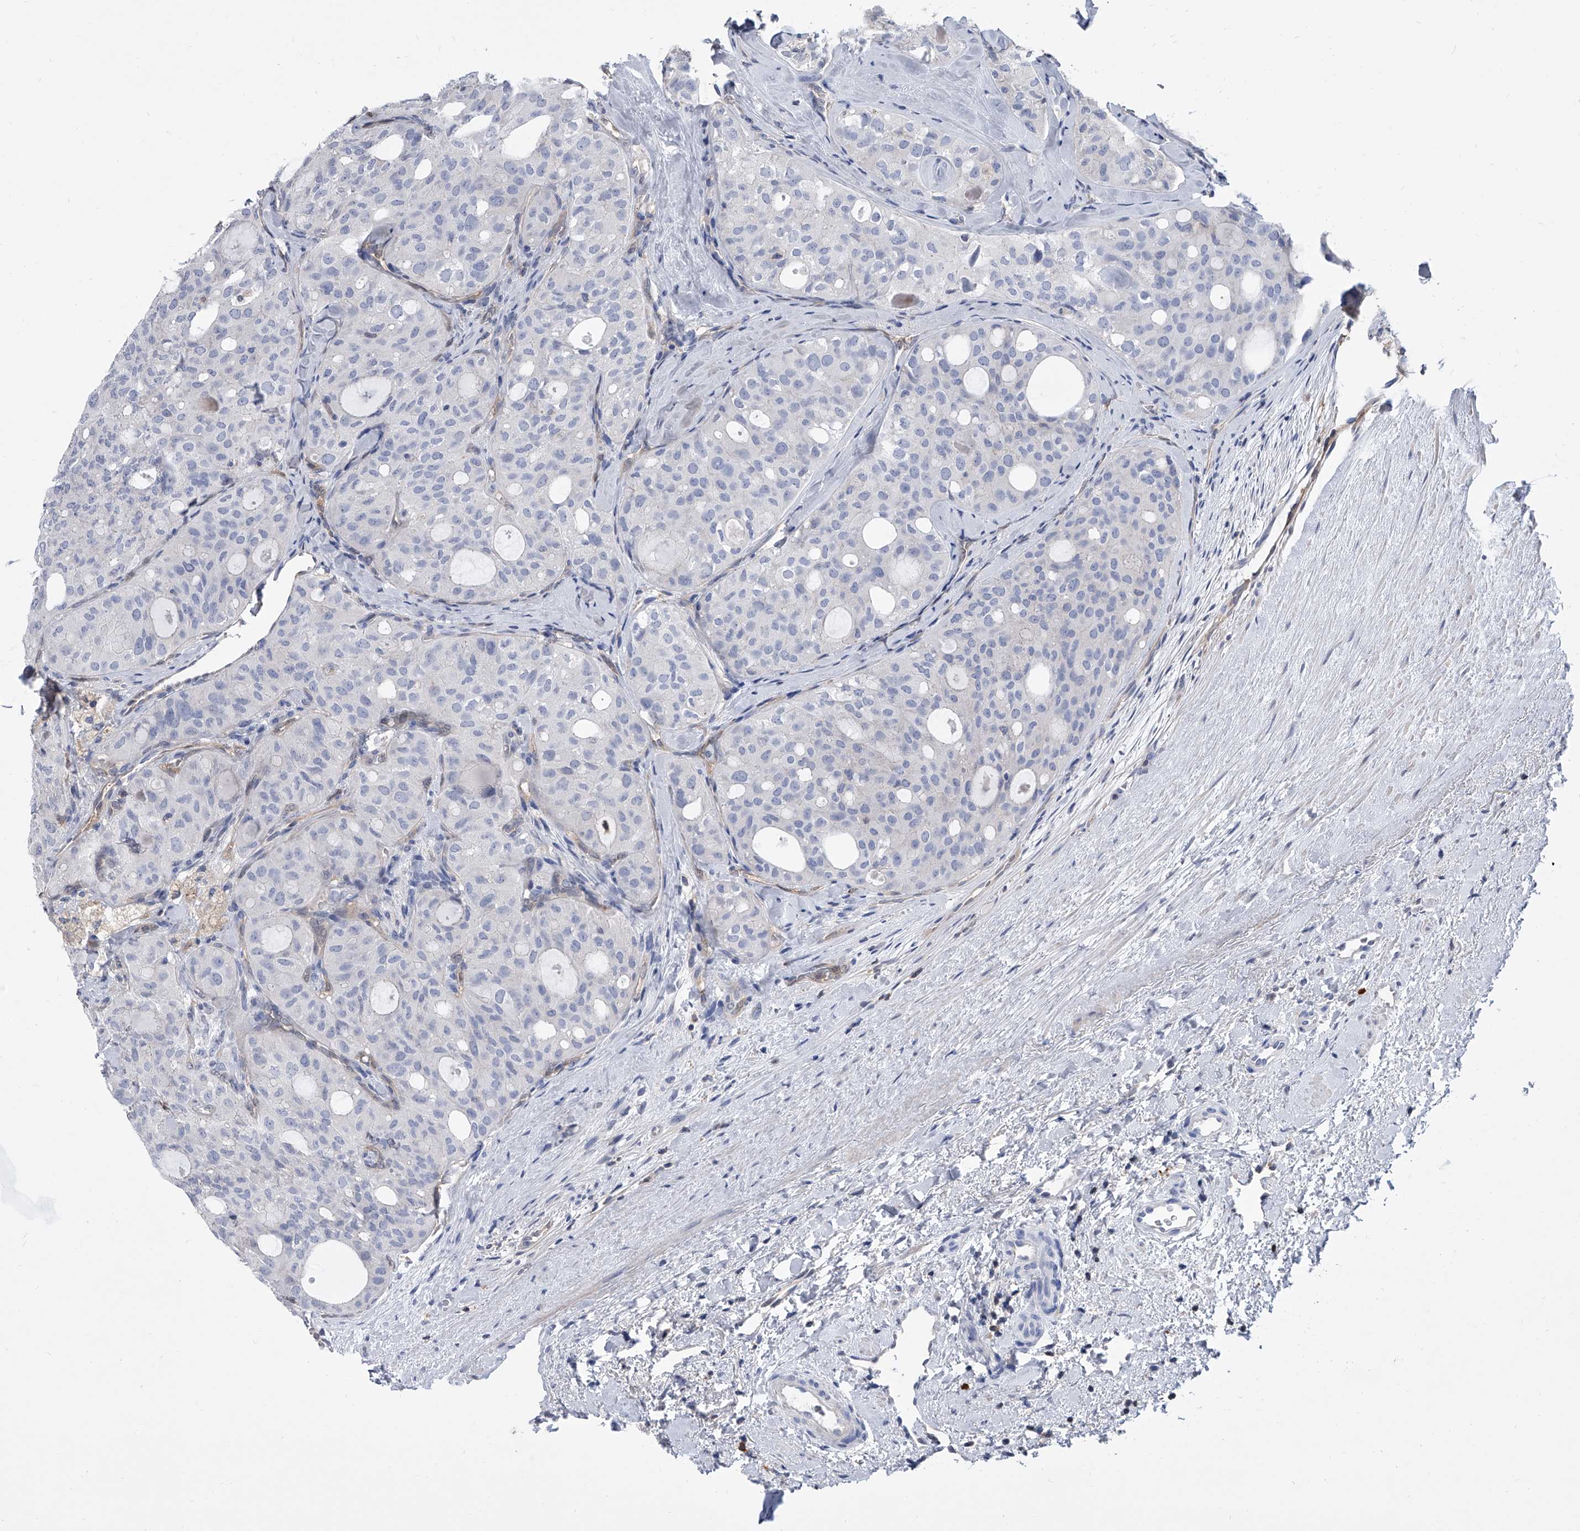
{"staining": {"intensity": "negative", "quantity": "none", "location": "none"}, "tissue": "thyroid cancer", "cell_type": "Tumor cells", "image_type": "cancer", "snomed": [{"axis": "morphology", "description": "Follicular adenoma carcinoma, NOS"}, {"axis": "topography", "description": "Thyroid gland"}], "caption": "Immunohistochemical staining of human thyroid follicular adenoma carcinoma demonstrates no significant expression in tumor cells.", "gene": "SERPINB9", "patient": {"sex": "male", "age": 75}}